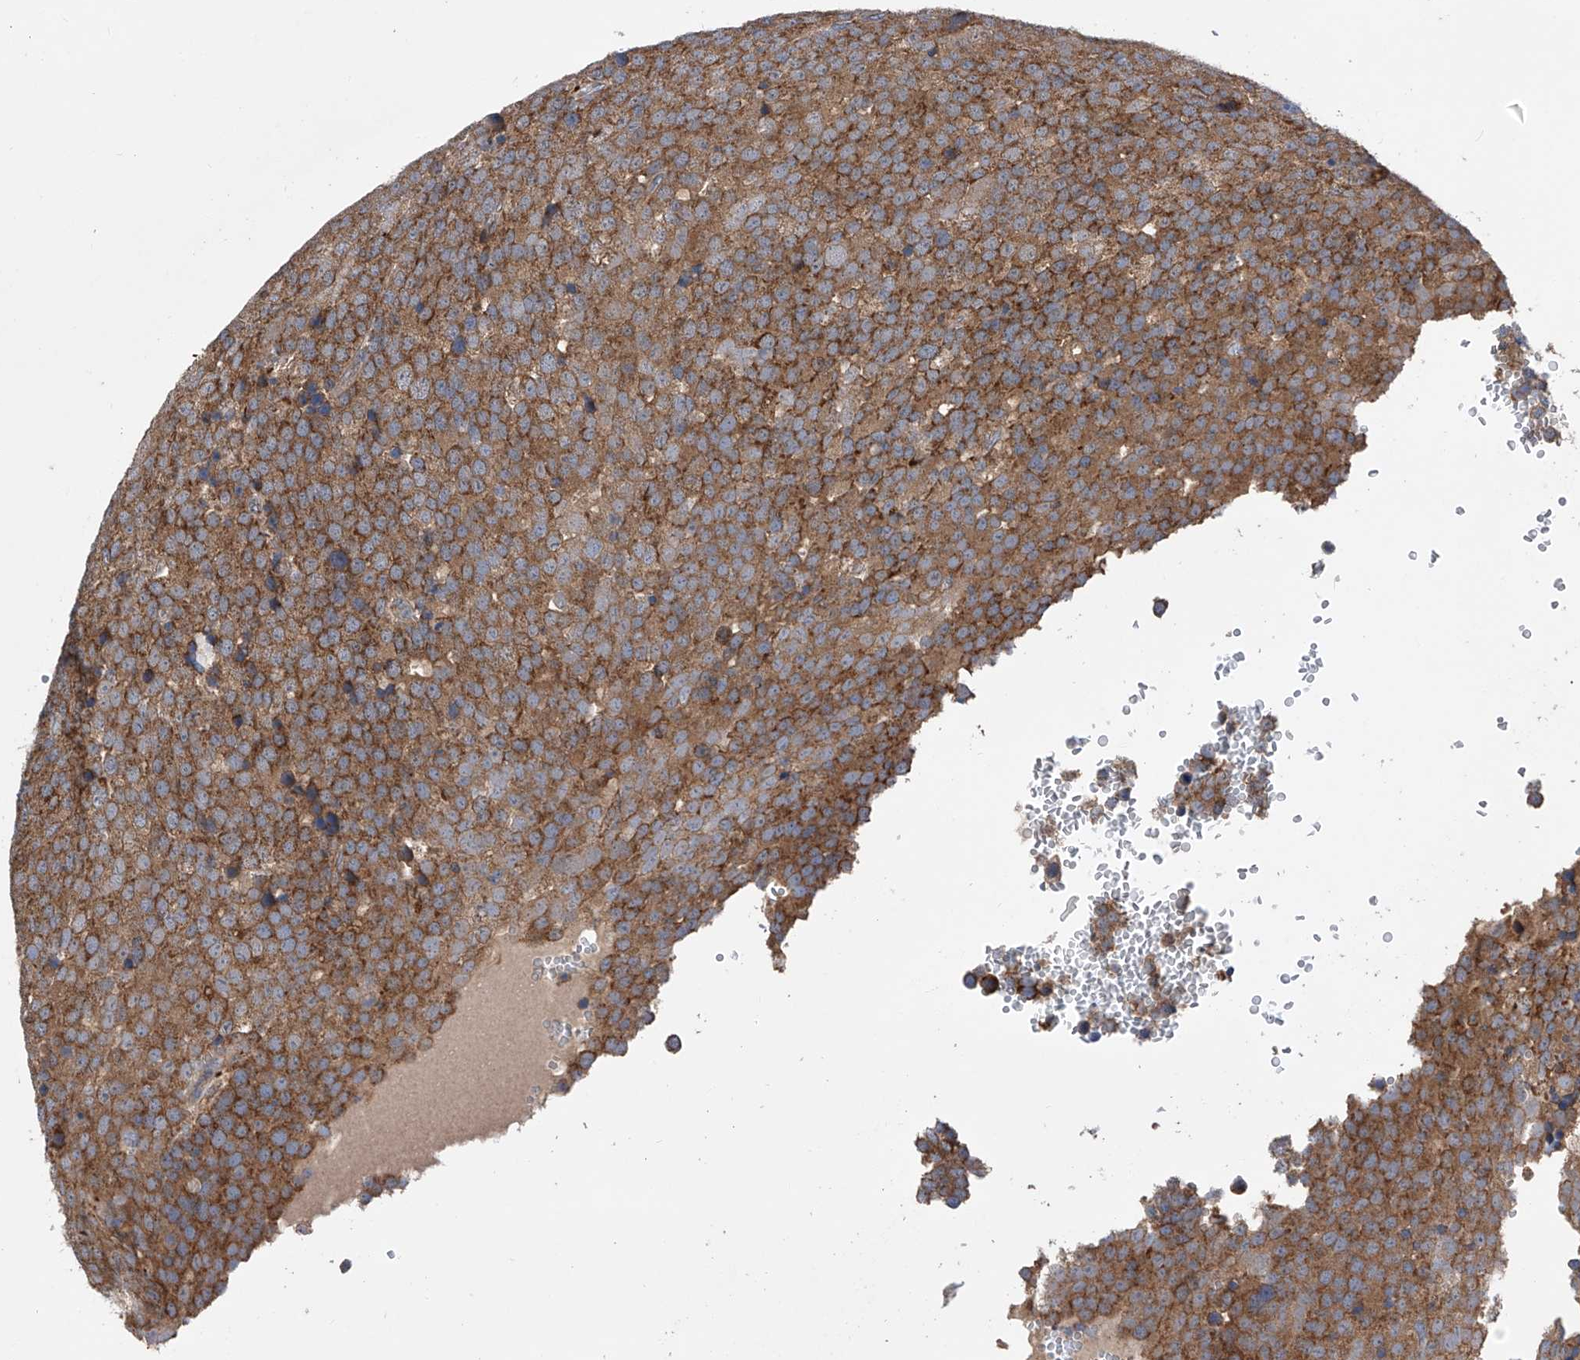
{"staining": {"intensity": "moderate", "quantity": ">75%", "location": "cytoplasmic/membranous"}, "tissue": "testis cancer", "cell_type": "Tumor cells", "image_type": "cancer", "snomed": [{"axis": "morphology", "description": "Seminoma, NOS"}, {"axis": "topography", "description": "Testis"}], "caption": "Immunohistochemistry (IHC) of testis seminoma exhibits medium levels of moderate cytoplasmic/membranous positivity in about >75% of tumor cells.", "gene": "SPATA20", "patient": {"sex": "male", "age": 71}}